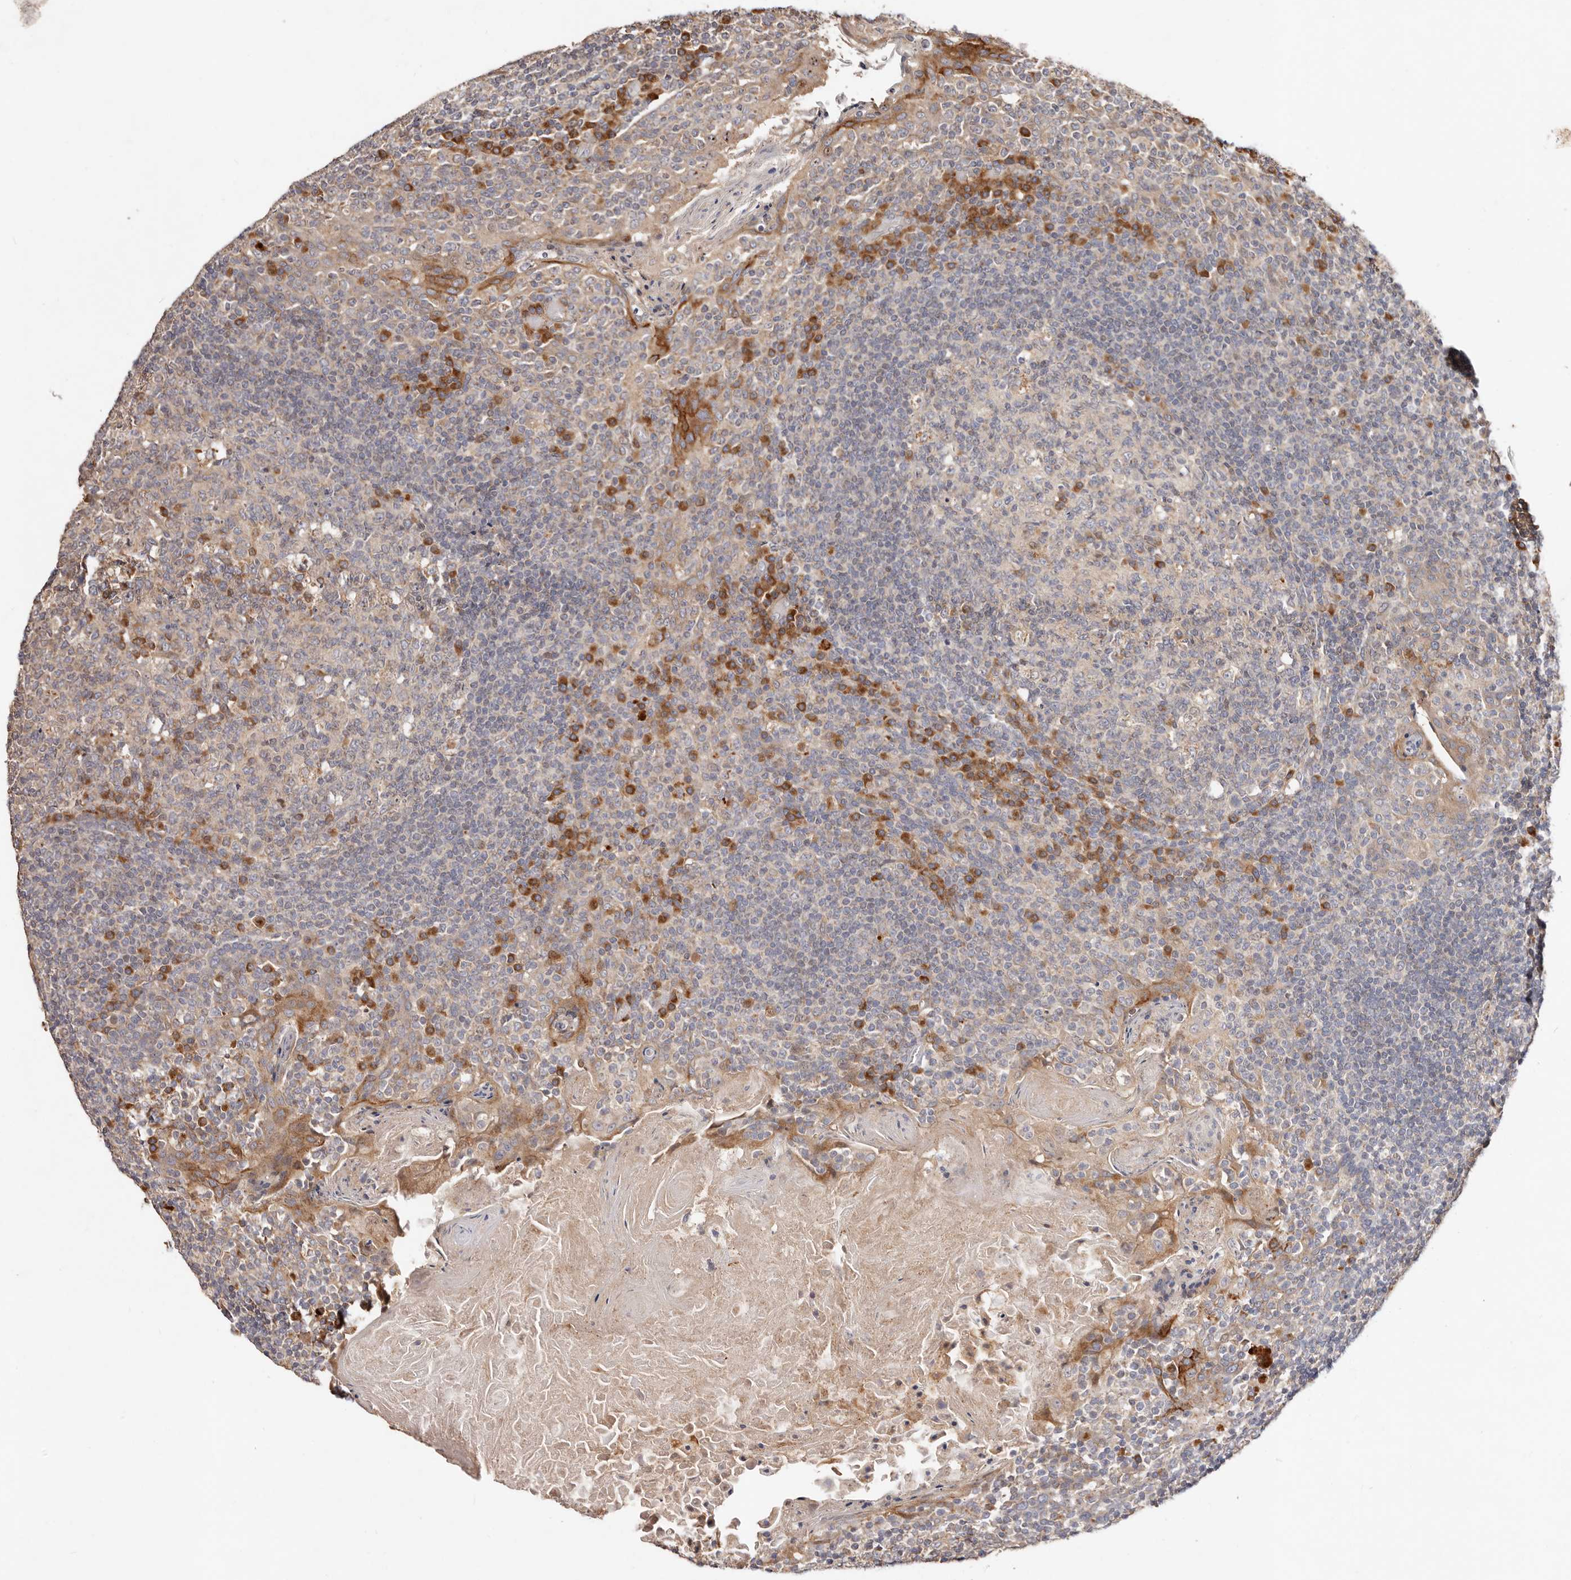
{"staining": {"intensity": "moderate", "quantity": "<25%", "location": "cytoplasmic/membranous"}, "tissue": "tonsil", "cell_type": "Germinal center cells", "image_type": "normal", "snomed": [{"axis": "morphology", "description": "Normal tissue, NOS"}, {"axis": "topography", "description": "Tonsil"}], "caption": "A high-resolution micrograph shows immunohistochemistry staining of normal tonsil, which shows moderate cytoplasmic/membranous staining in about <25% of germinal center cells. (DAB (3,3'-diaminobenzidine) IHC with brightfield microscopy, high magnification).", "gene": "USP33", "patient": {"sex": "female", "age": 19}}